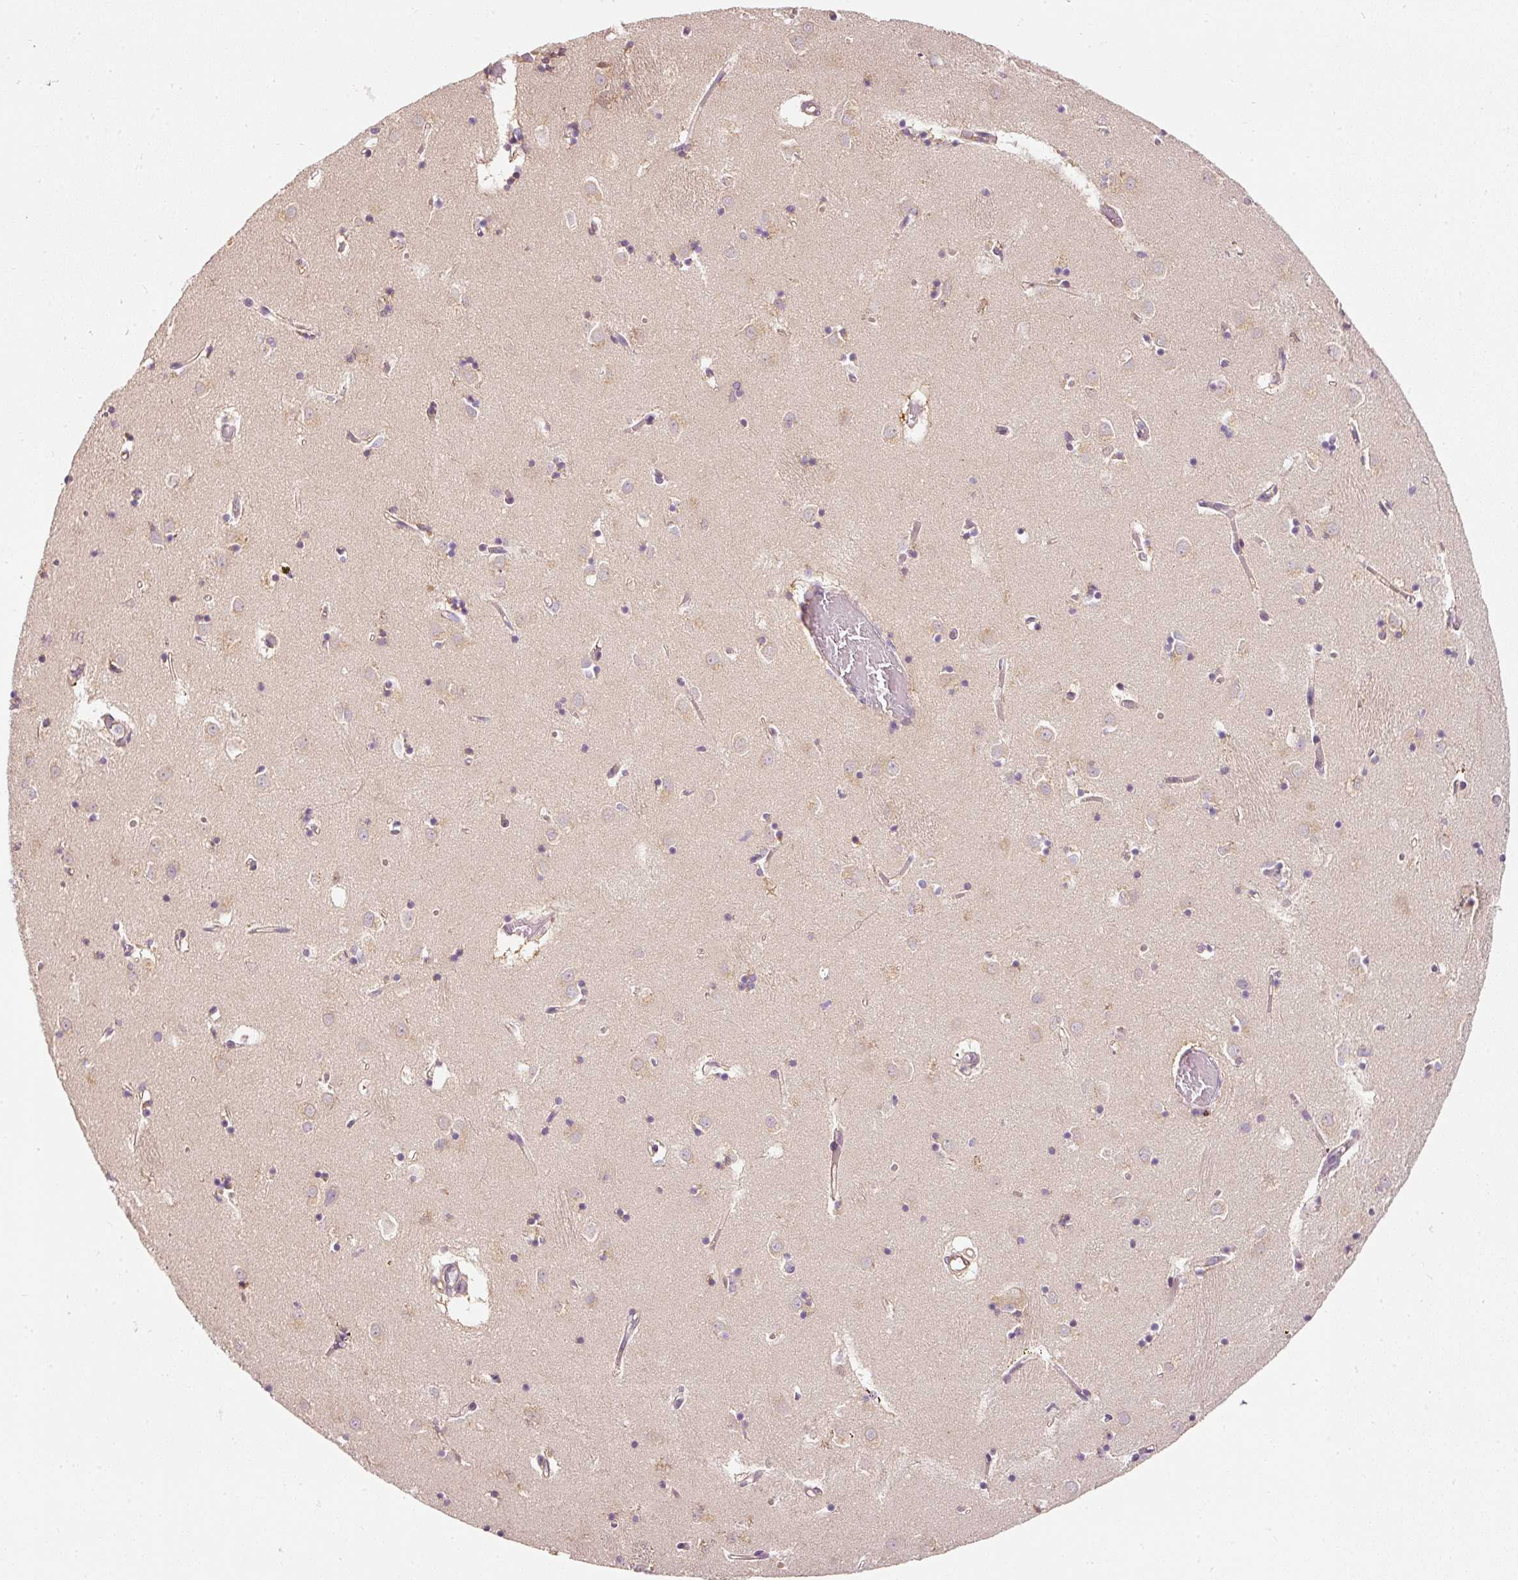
{"staining": {"intensity": "moderate", "quantity": "25%-75%", "location": "cytoplasmic/membranous"}, "tissue": "caudate", "cell_type": "Glial cells", "image_type": "normal", "snomed": [{"axis": "morphology", "description": "Normal tissue, NOS"}, {"axis": "topography", "description": "Lateral ventricle wall"}], "caption": "A photomicrograph of caudate stained for a protein demonstrates moderate cytoplasmic/membranous brown staining in glial cells. (DAB IHC, brown staining for protein, blue staining for nuclei).", "gene": "RNF167", "patient": {"sex": "male", "age": 70}}